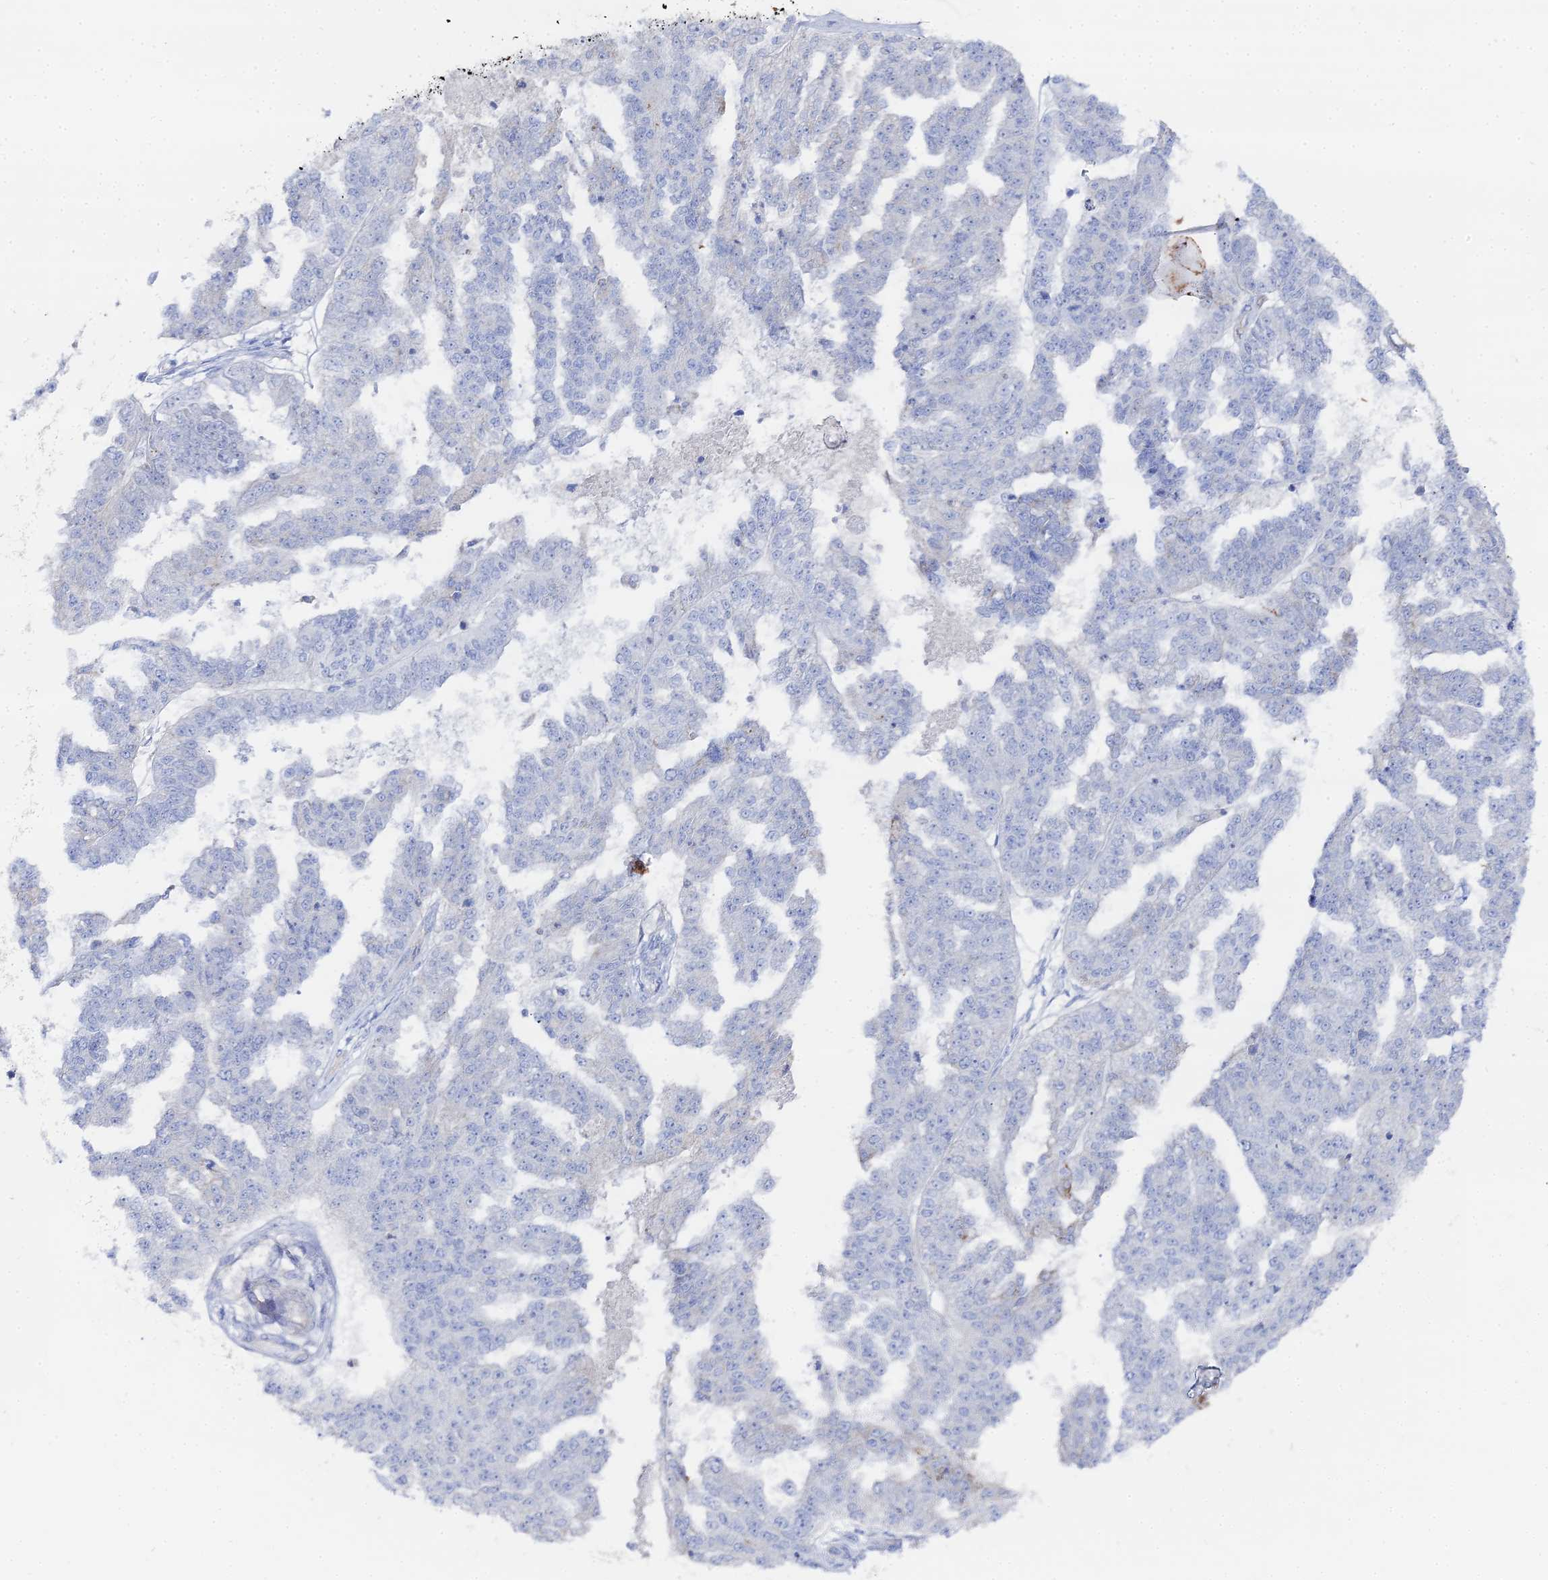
{"staining": {"intensity": "negative", "quantity": "none", "location": "none"}, "tissue": "ovarian cancer", "cell_type": "Tumor cells", "image_type": "cancer", "snomed": [{"axis": "morphology", "description": "Cystadenocarcinoma, serous, NOS"}, {"axis": "topography", "description": "Ovary"}], "caption": "Human serous cystadenocarcinoma (ovarian) stained for a protein using immunohistochemistry (IHC) reveals no staining in tumor cells.", "gene": "DHX34", "patient": {"sex": "female", "age": 58}}